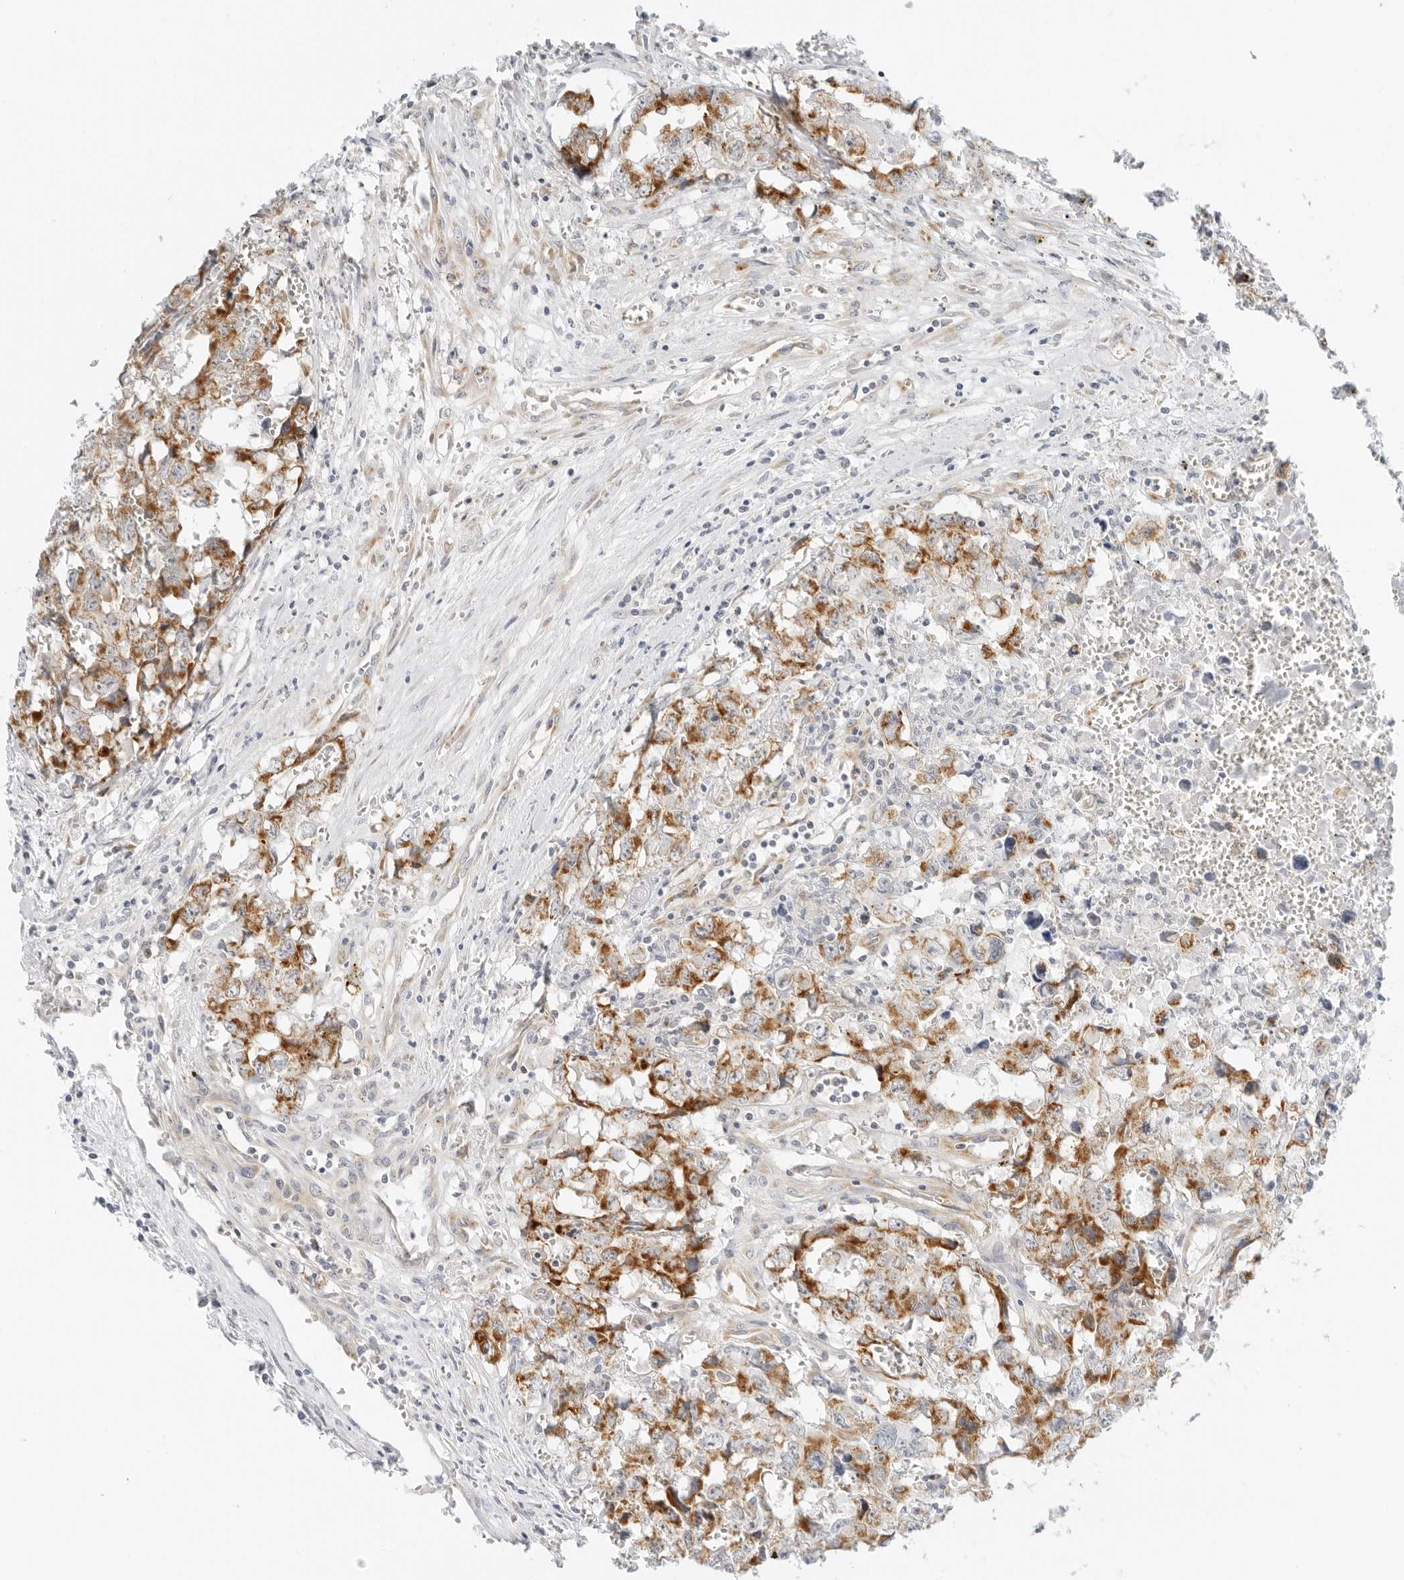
{"staining": {"intensity": "strong", "quantity": ">75%", "location": "cytoplasmic/membranous"}, "tissue": "testis cancer", "cell_type": "Tumor cells", "image_type": "cancer", "snomed": [{"axis": "morphology", "description": "Carcinoma, Embryonal, NOS"}, {"axis": "topography", "description": "Testis"}], "caption": "This histopathology image reveals immunohistochemistry (IHC) staining of testis embryonal carcinoma, with high strong cytoplasmic/membranous expression in about >75% of tumor cells.", "gene": "RC3H1", "patient": {"sex": "male", "age": 31}}